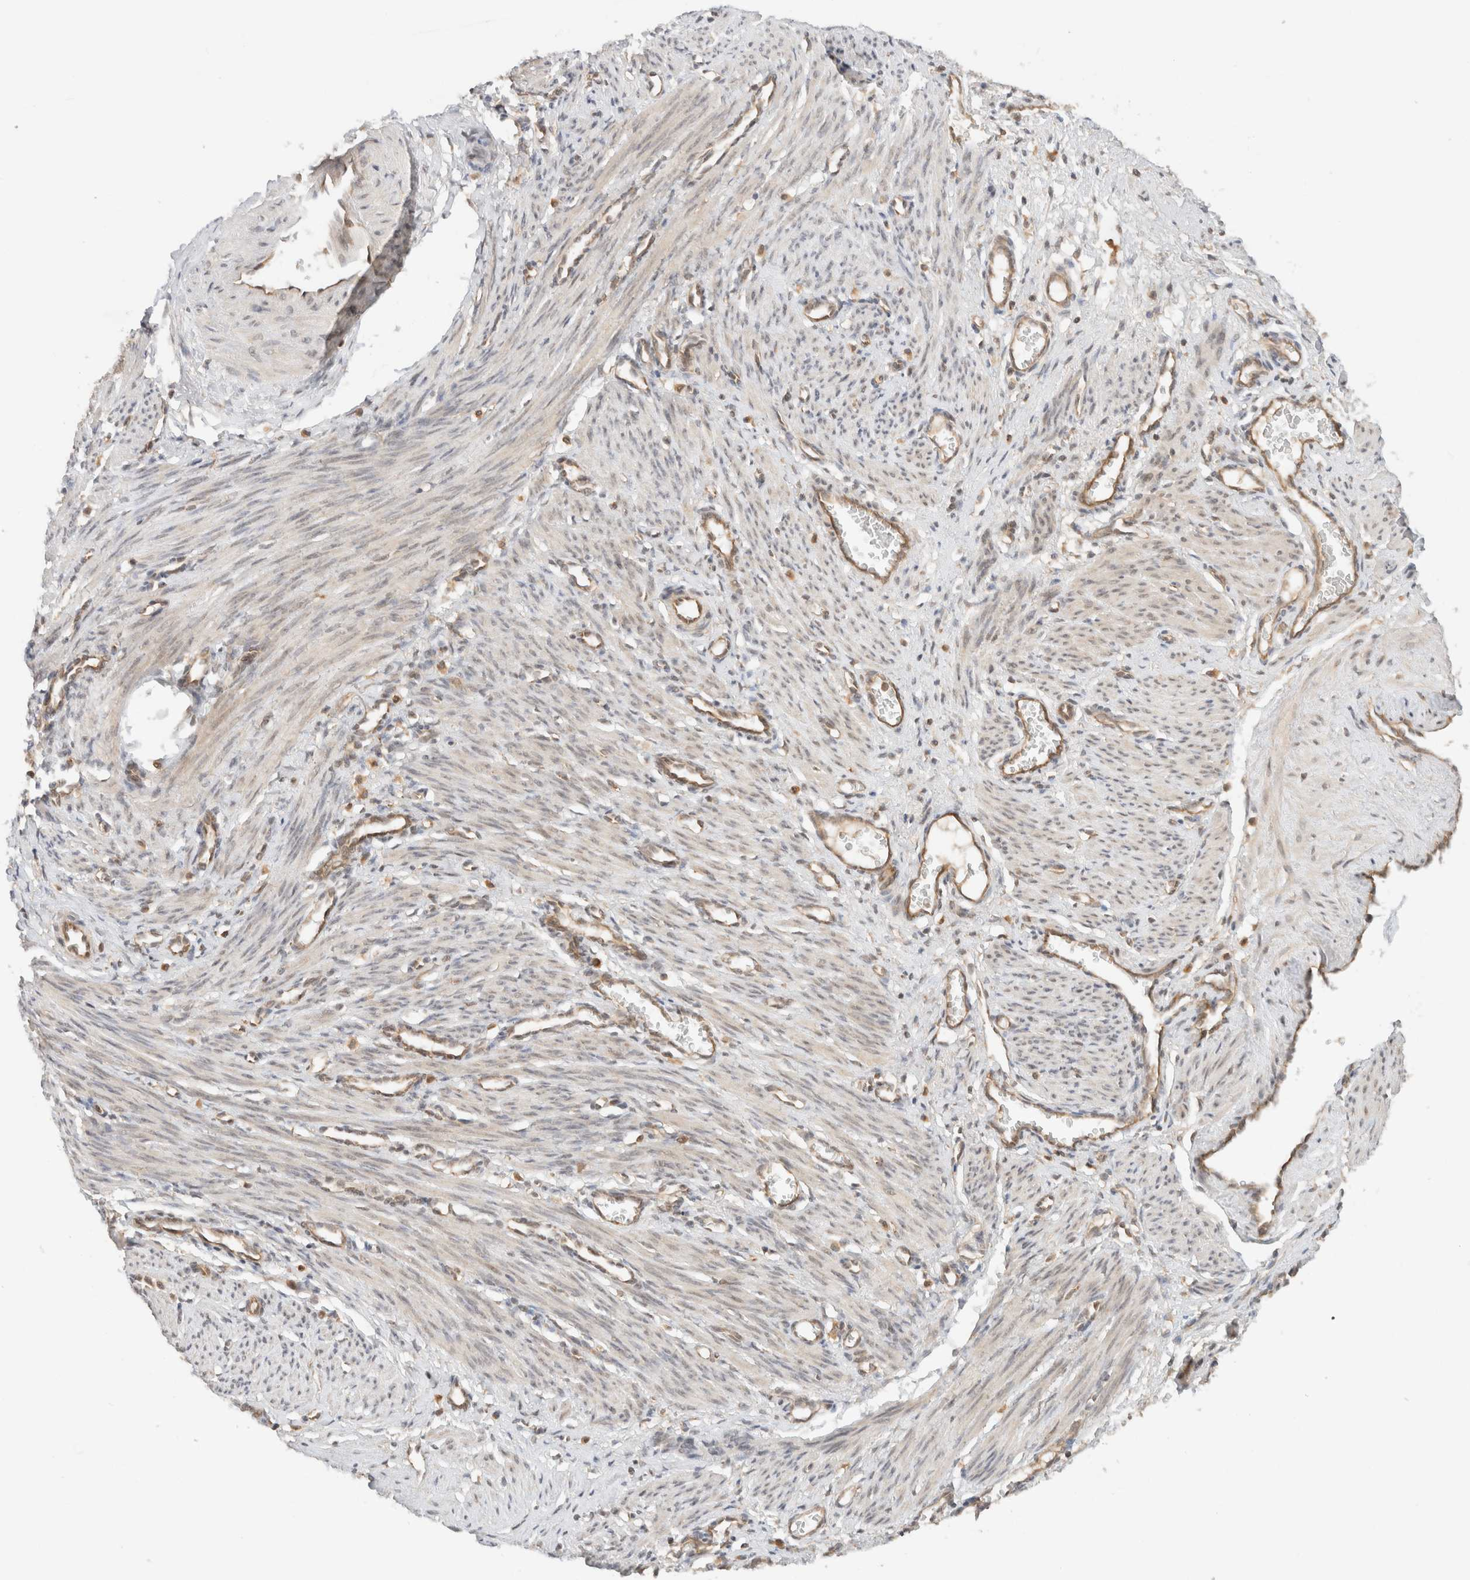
{"staining": {"intensity": "moderate", "quantity": "<25%", "location": "cytoplasmic/membranous,nuclear"}, "tissue": "smooth muscle", "cell_type": "Smooth muscle cells", "image_type": "normal", "snomed": [{"axis": "morphology", "description": "Normal tissue, NOS"}, {"axis": "topography", "description": "Endometrium"}], "caption": "Smooth muscle stained with immunohistochemistry (IHC) demonstrates moderate cytoplasmic/membranous,nuclear positivity in about <25% of smooth muscle cells.", "gene": "ARFGEF2", "patient": {"sex": "female", "age": 33}}